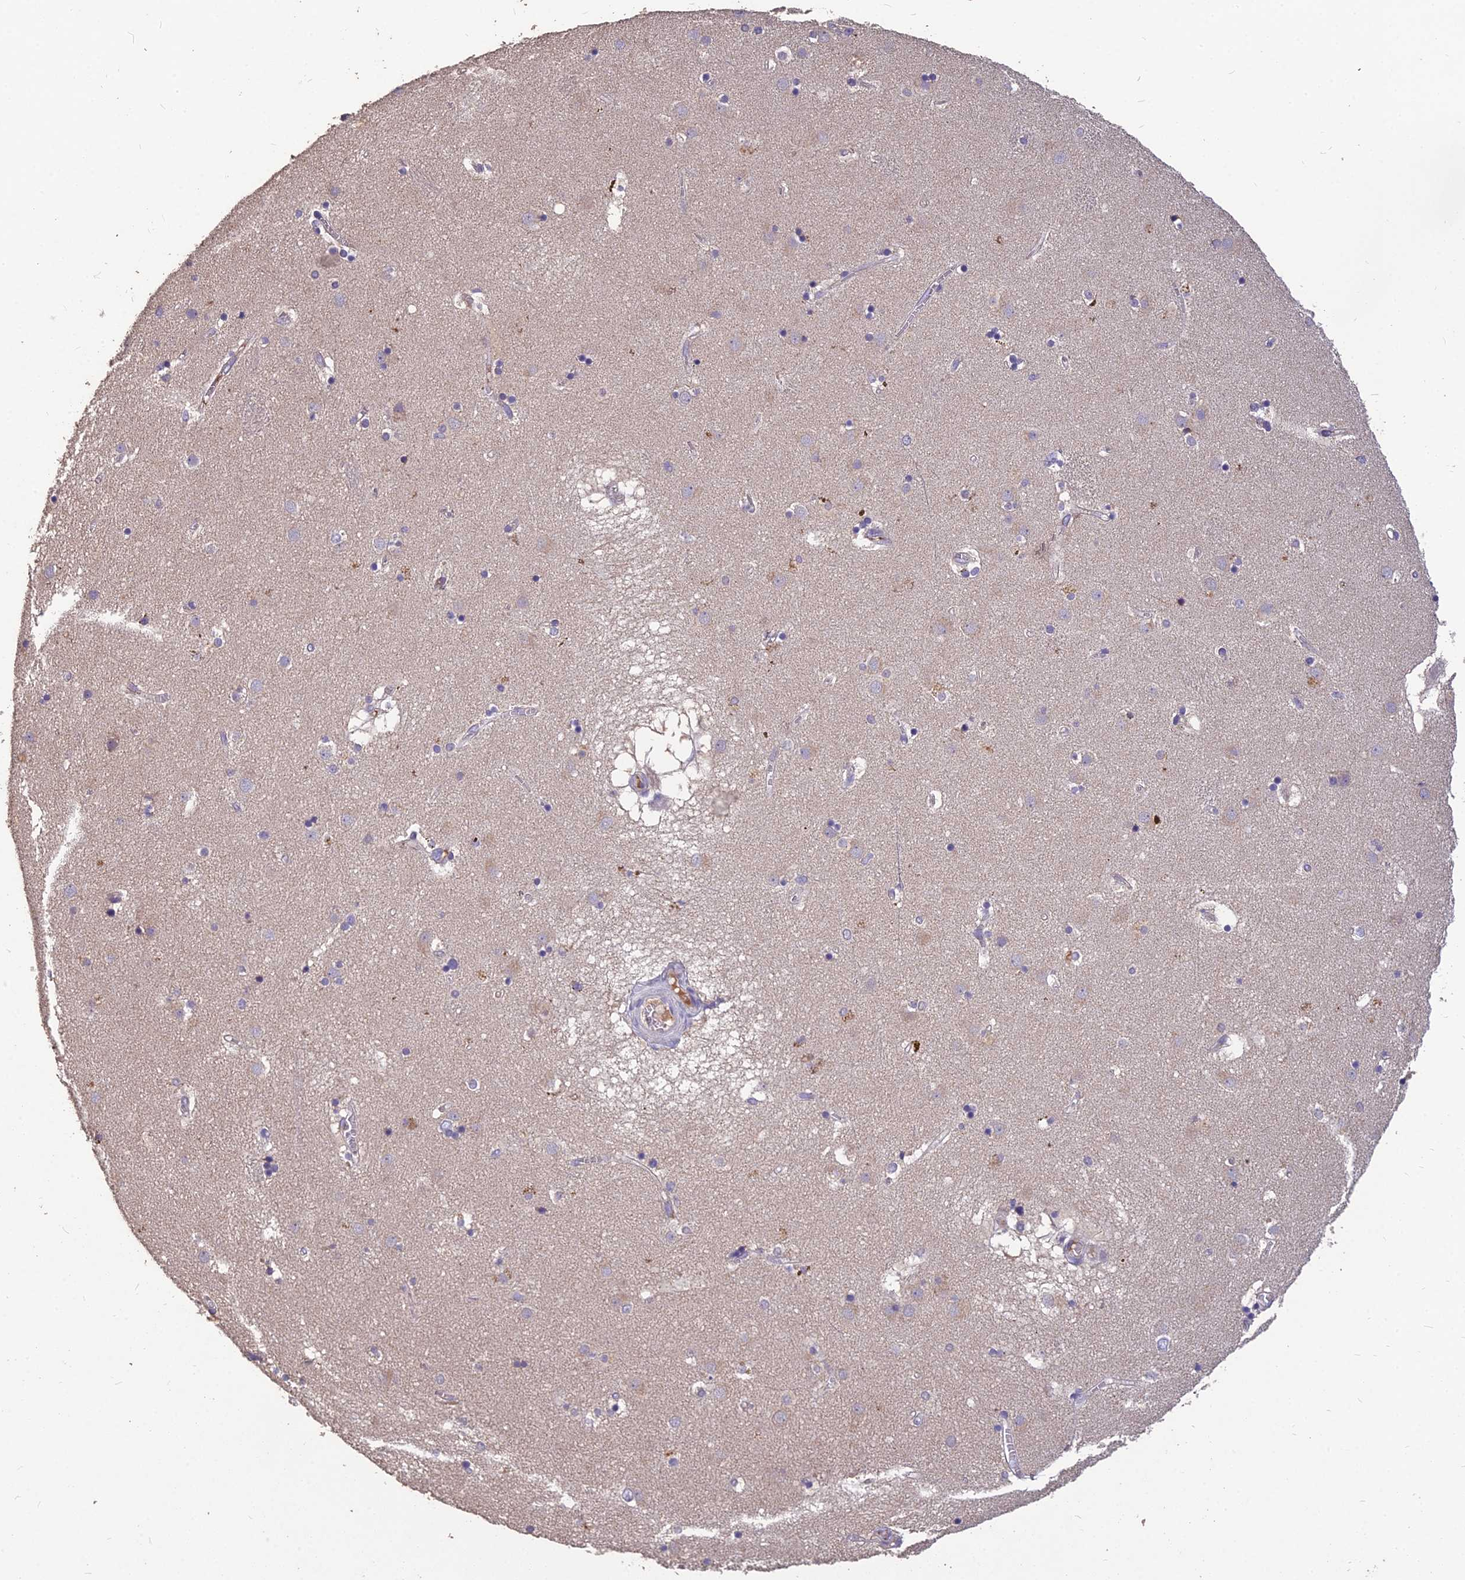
{"staining": {"intensity": "moderate", "quantity": "<25%", "location": "cytoplasmic/membranous"}, "tissue": "caudate", "cell_type": "Glial cells", "image_type": "normal", "snomed": [{"axis": "morphology", "description": "Normal tissue, NOS"}, {"axis": "topography", "description": "Lateral ventricle wall"}], "caption": "Immunohistochemical staining of benign human caudate displays moderate cytoplasmic/membranous protein staining in approximately <25% of glial cells.", "gene": "CEACAM16", "patient": {"sex": "male", "age": 70}}